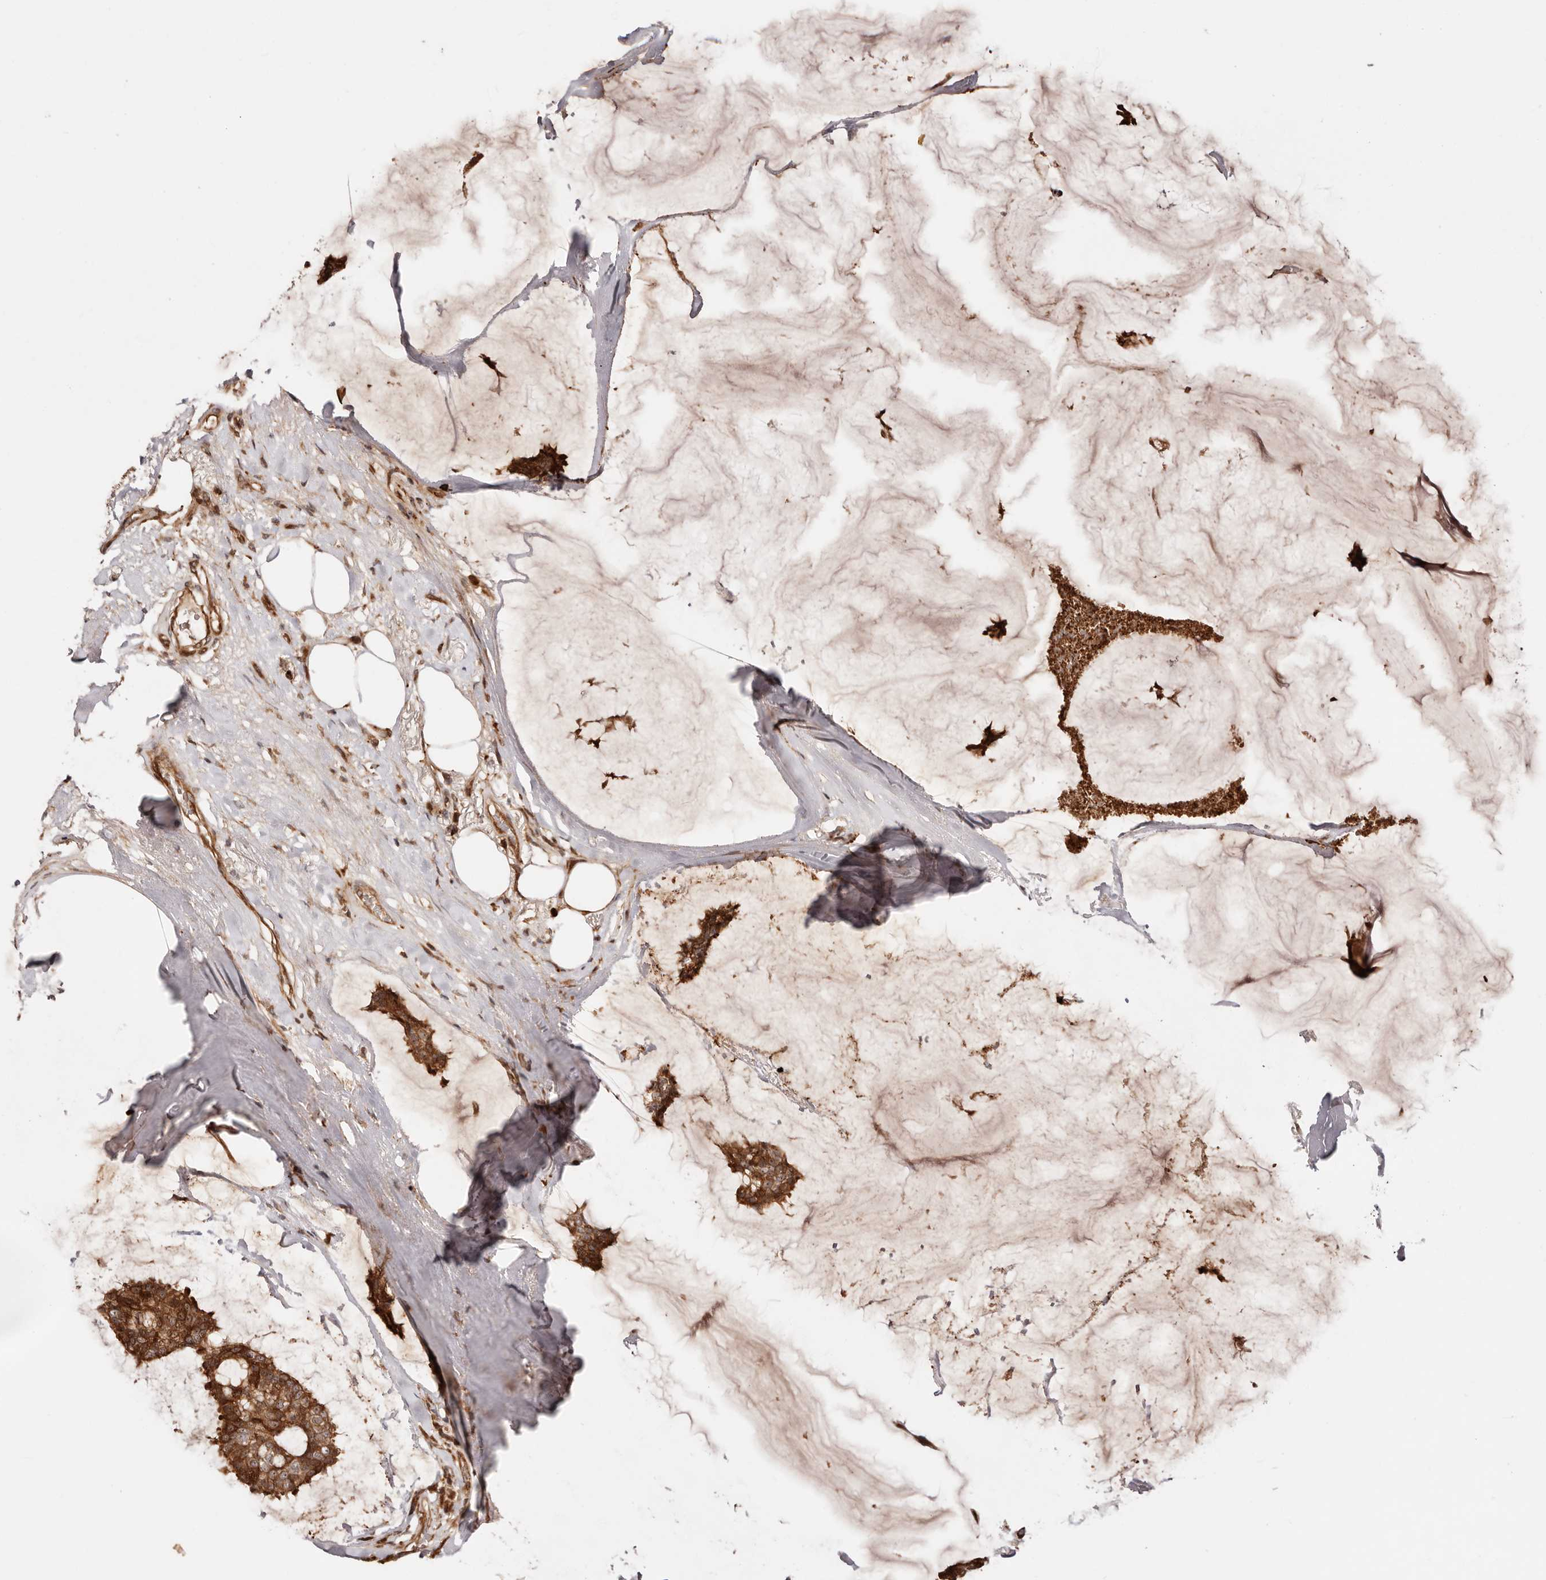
{"staining": {"intensity": "strong", "quantity": ">75%", "location": "cytoplasmic/membranous"}, "tissue": "breast cancer", "cell_type": "Tumor cells", "image_type": "cancer", "snomed": [{"axis": "morphology", "description": "Duct carcinoma"}, {"axis": "topography", "description": "Breast"}], "caption": "A micrograph of human breast cancer (invasive ductal carcinoma) stained for a protein shows strong cytoplasmic/membranous brown staining in tumor cells.", "gene": "PTPN22", "patient": {"sex": "female", "age": 93}}